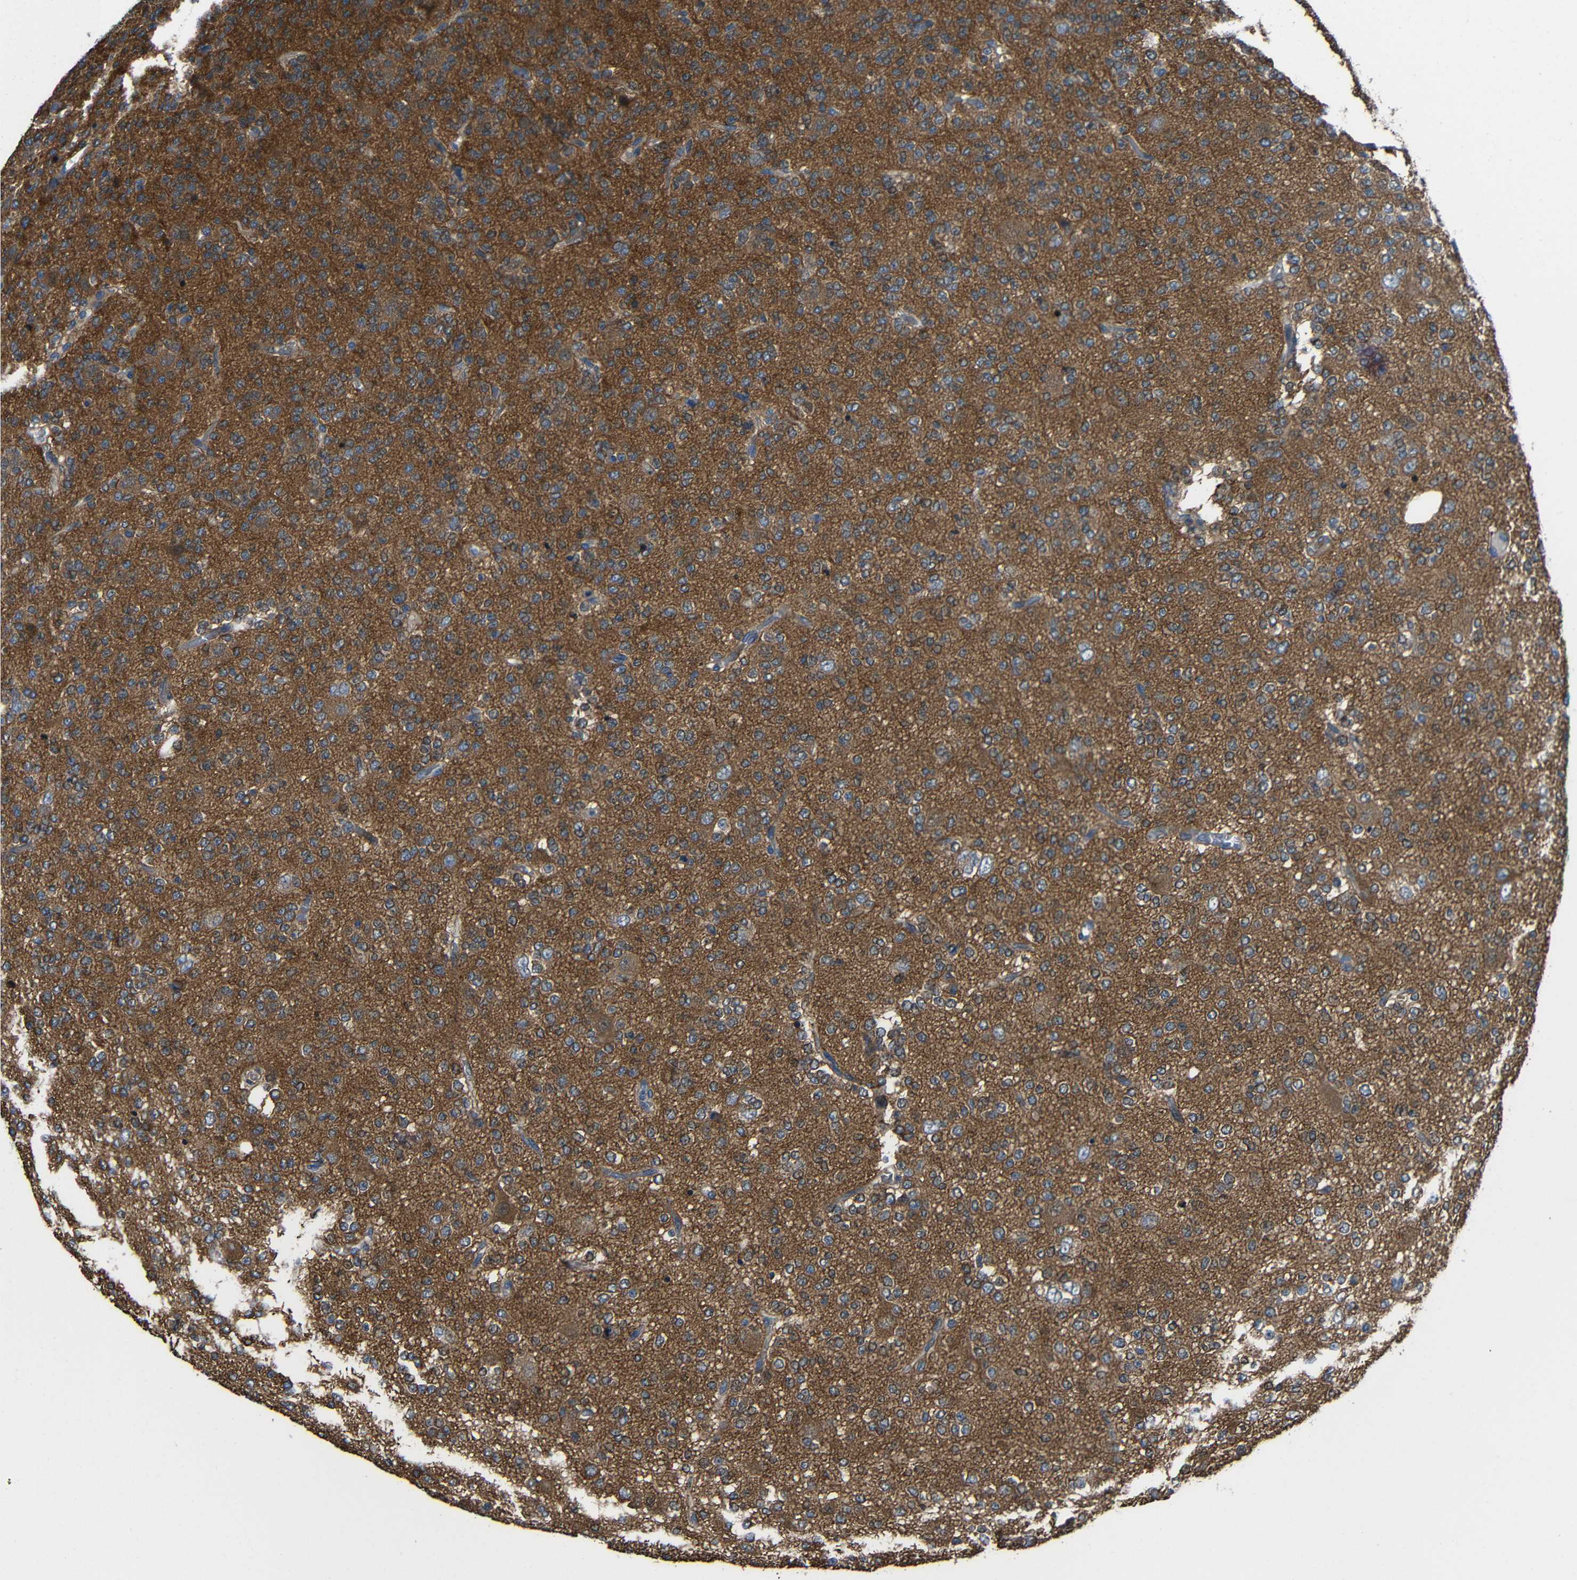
{"staining": {"intensity": "strong", "quantity": ">75%", "location": "cytoplasmic/membranous"}, "tissue": "glioma", "cell_type": "Tumor cells", "image_type": "cancer", "snomed": [{"axis": "morphology", "description": "Glioma, malignant, Low grade"}, {"axis": "topography", "description": "Brain"}], "caption": "High-power microscopy captured an immunohistochemistry histopathology image of glioma, revealing strong cytoplasmic/membranous positivity in approximately >75% of tumor cells.", "gene": "GDI1", "patient": {"sex": "male", "age": 38}}